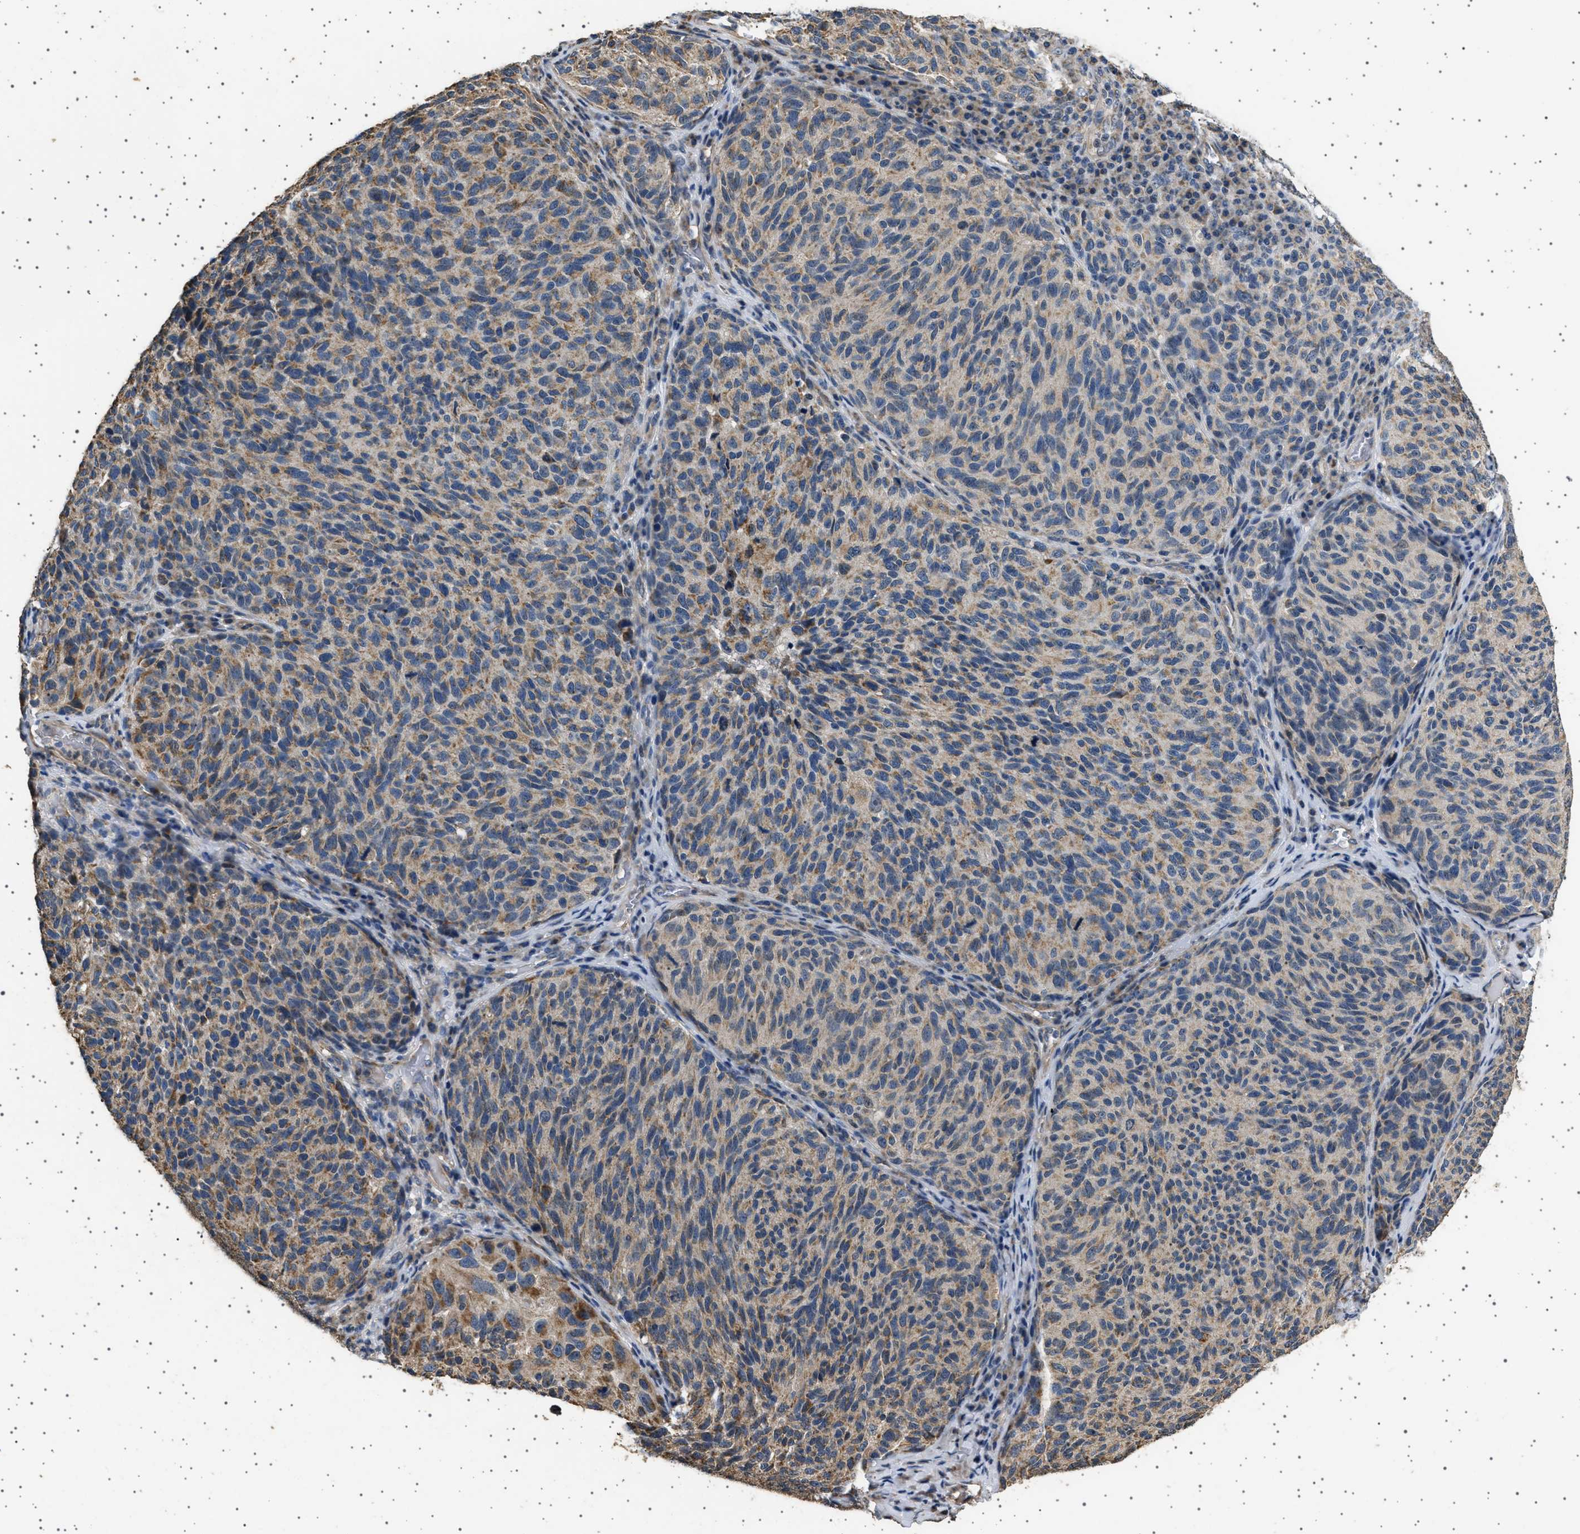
{"staining": {"intensity": "moderate", "quantity": "25%-75%", "location": "cytoplasmic/membranous"}, "tissue": "melanoma", "cell_type": "Tumor cells", "image_type": "cancer", "snomed": [{"axis": "morphology", "description": "Malignant melanoma, NOS"}, {"axis": "topography", "description": "Skin"}], "caption": "The micrograph reveals a brown stain indicating the presence of a protein in the cytoplasmic/membranous of tumor cells in melanoma. (Brightfield microscopy of DAB IHC at high magnification).", "gene": "KCNA4", "patient": {"sex": "female", "age": 73}}